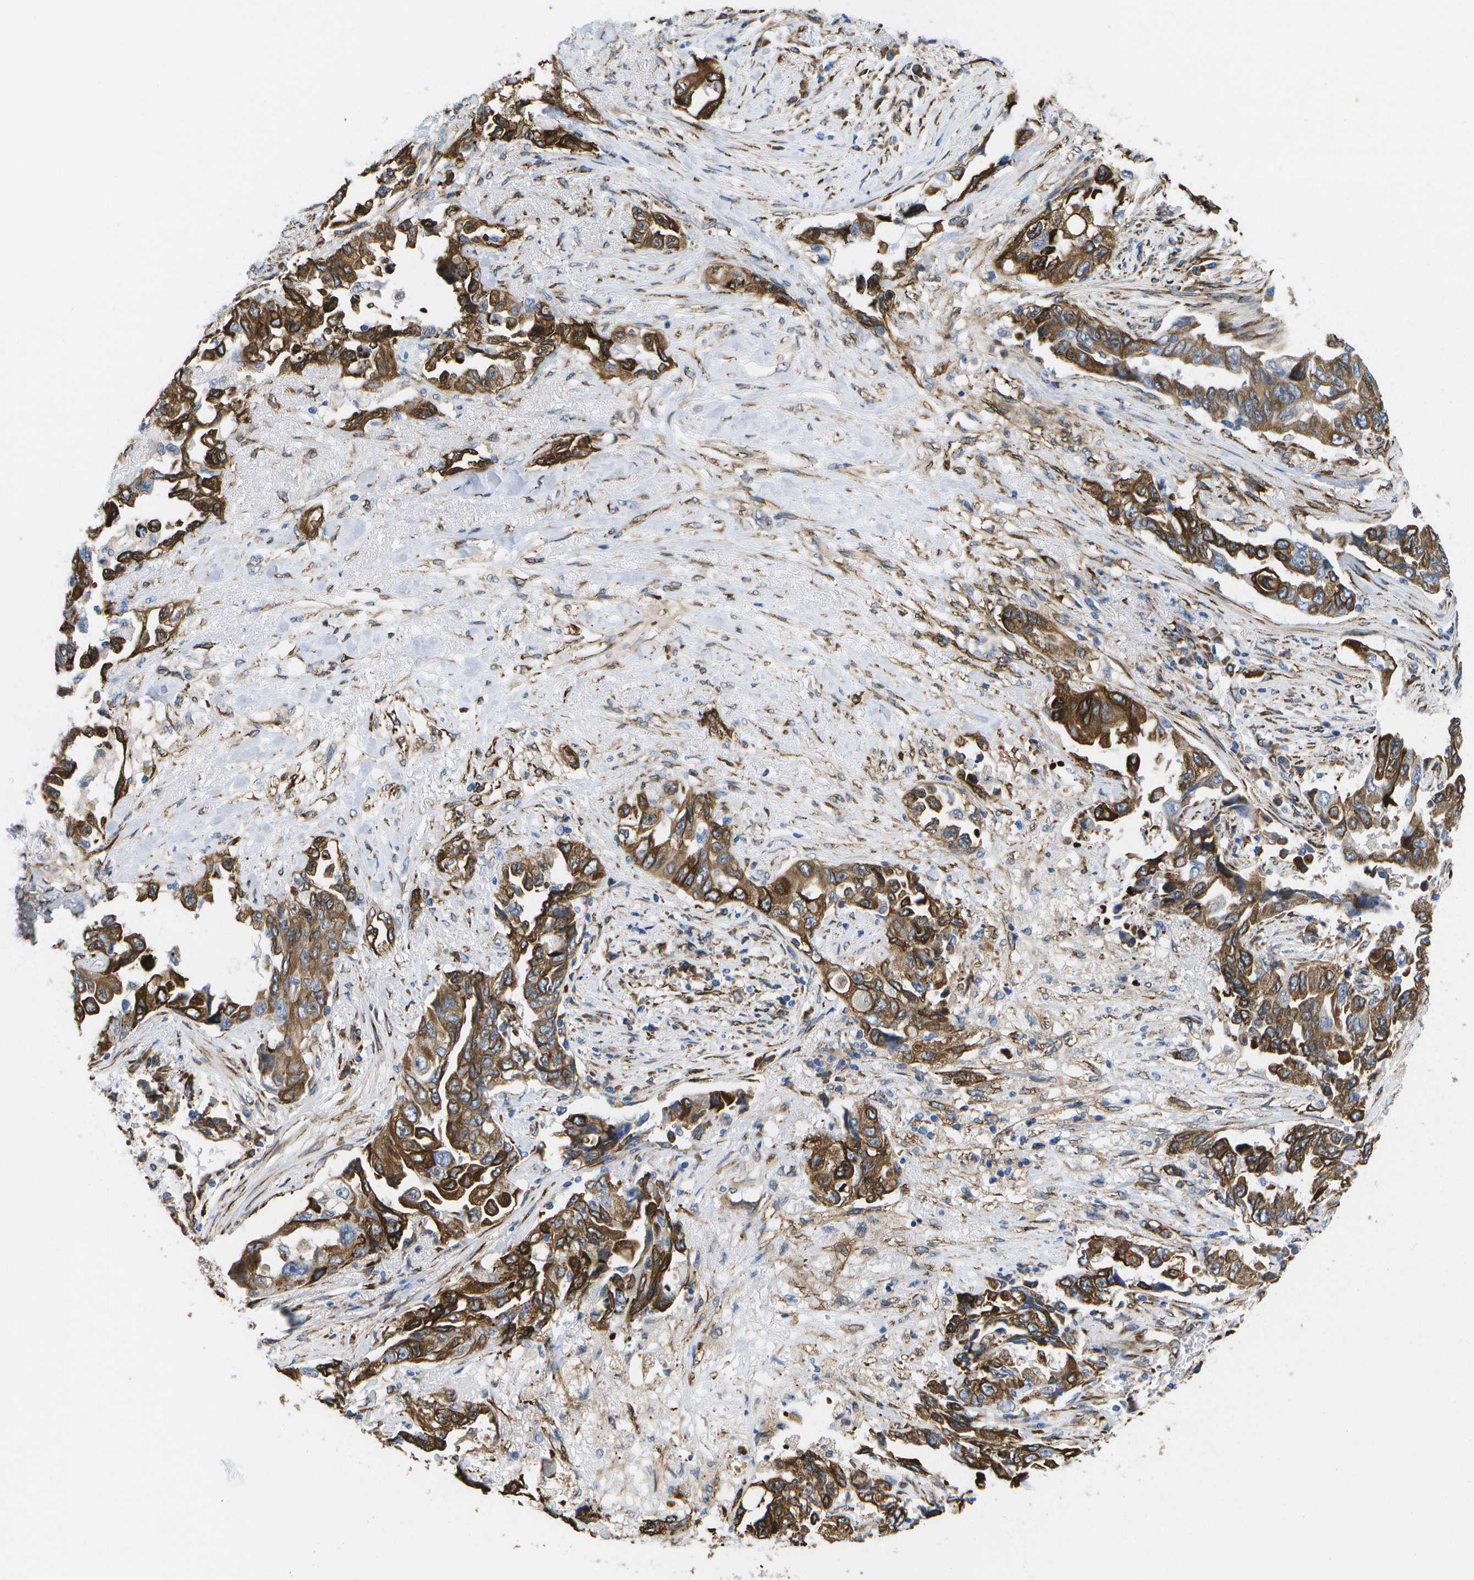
{"staining": {"intensity": "strong", "quantity": ">75%", "location": "cytoplasmic/membranous"}, "tissue": "lung cancer", "cell_type": "Tumor cells", "image_type": "cancer", "snomed": [{"axis": "morphology", "description": "Adenocarcinoma, NOS"}, {"axis": "topography", "description": "Lung"}], "caption": "Lung adenocarcinoma tissue demonstrates strong cytoplasmic/membranous expression in approximately >75% of tumor cells (DAB = brown stain, brightfield microscopy at high magnification).", "gene": "ZDHHC17", "patient": {"sex": "female", "age": 51}}